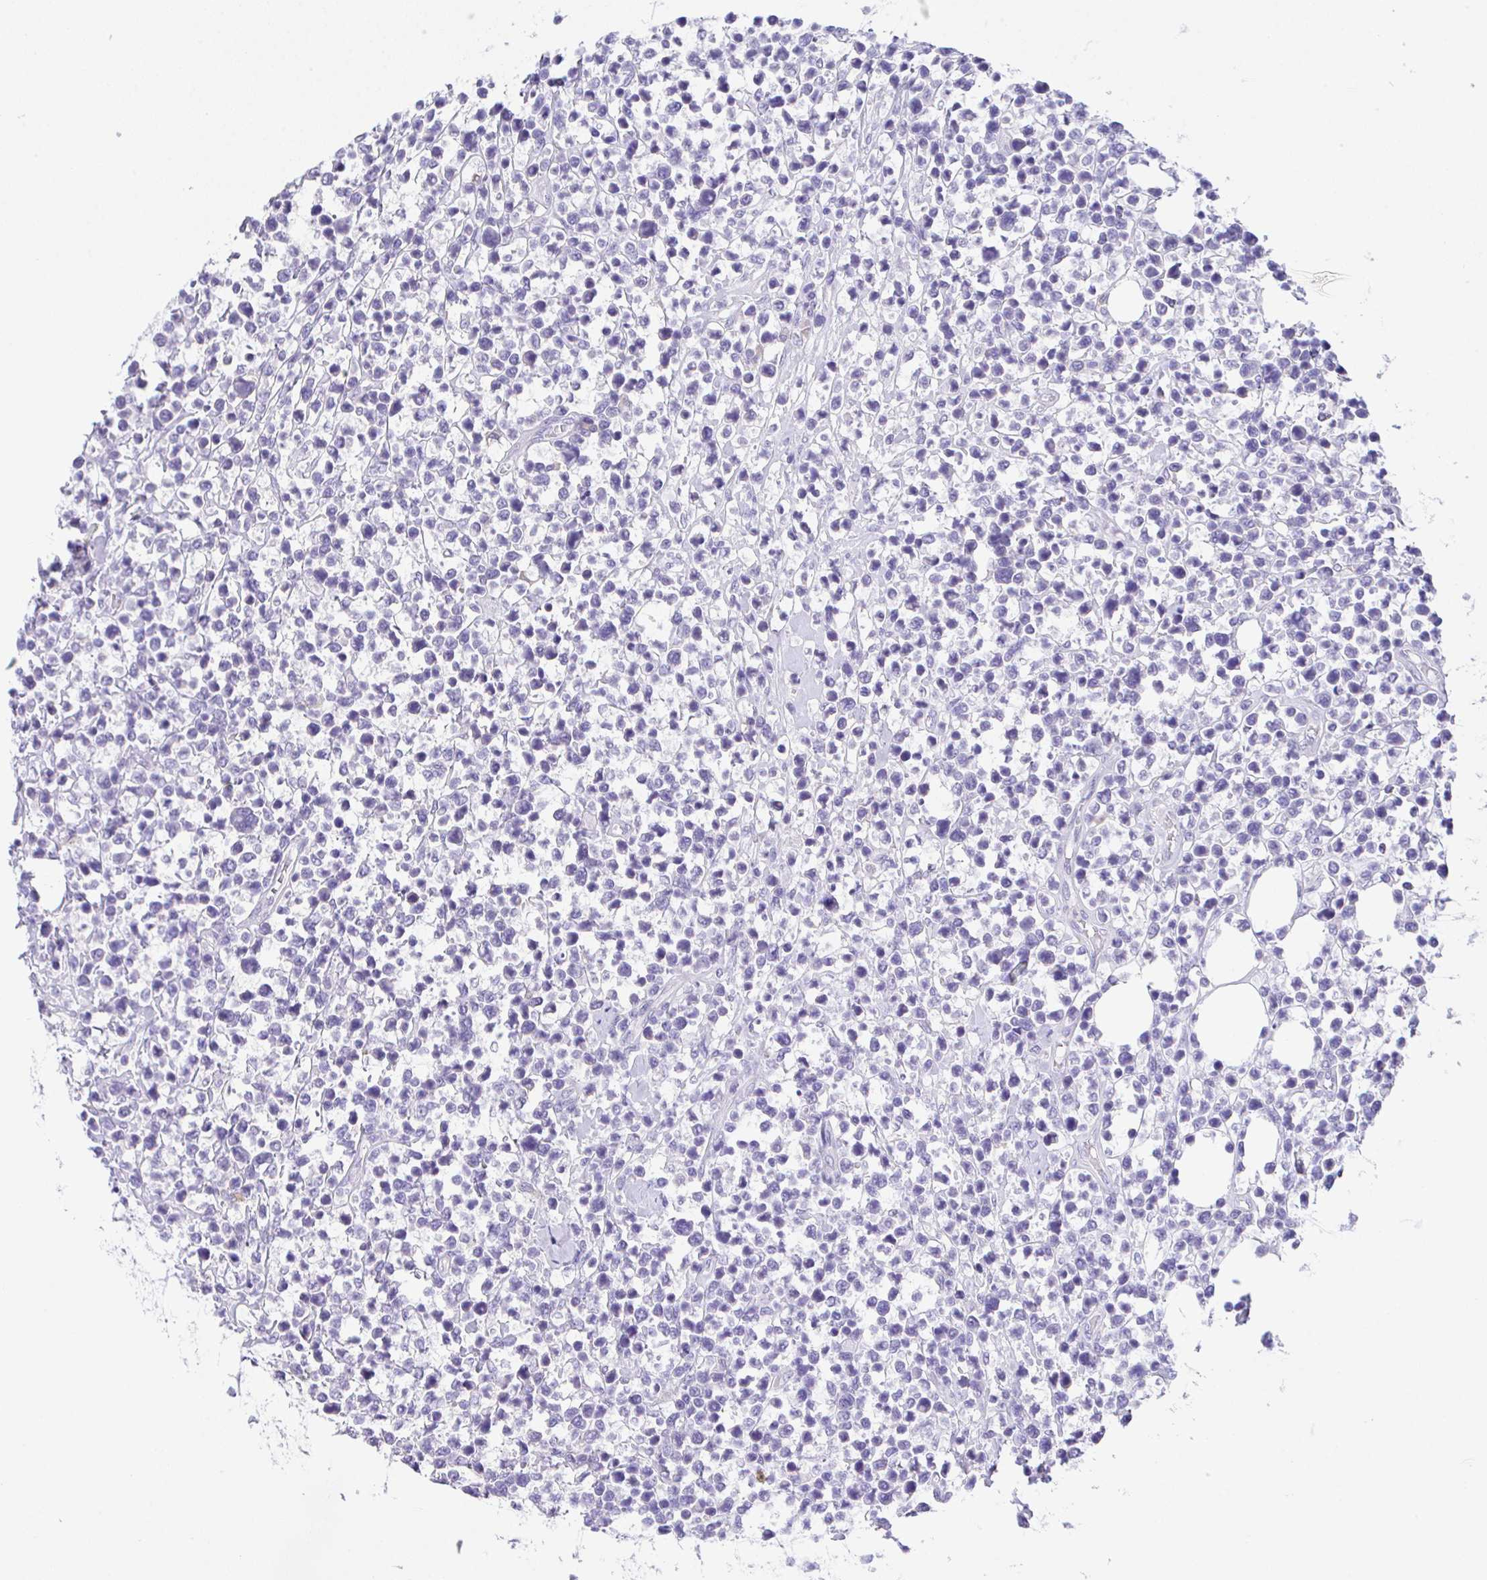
{"staining": {"intensity": "negative", "quantity": "none", "location": "none"}, "tissue": "lymphoma", "cell_type": "Tumor cells", "image_type": "cancer", "snomed": [{"axis": "morphology", "description": "Malignant lymphoma, non-Hodgkin's type, Low grade"}, {"axis": "topography", "description": "Lymph node"}], "caption": "A photomicrograph of malignant lymphoma, non-Hodgkin's type (low-grade) stained for a protein exhibits no brown staining in tumor cells.", "gene": "HOXB4", "patient": {"sex": "male", "age": 60}}